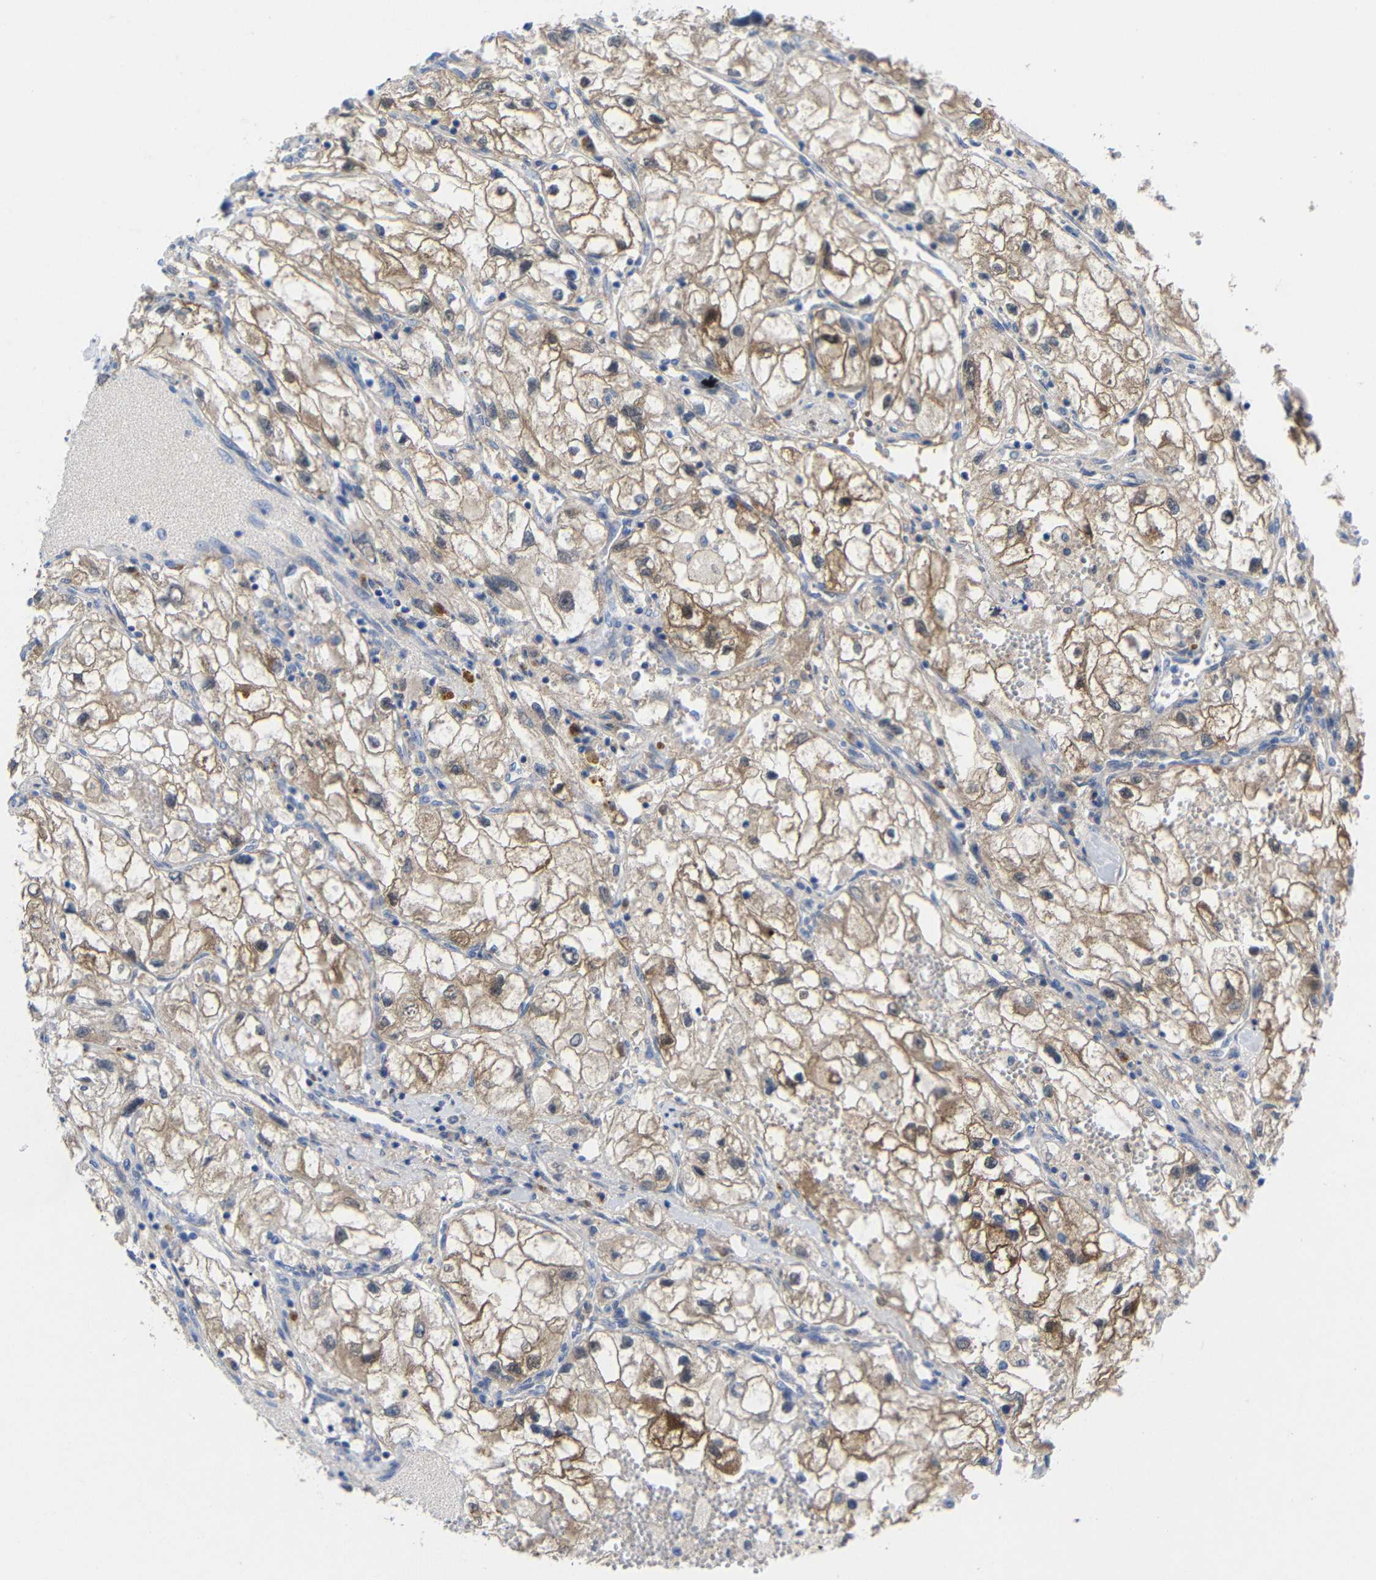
{"staining": {"intensity": "moderate", "quantity": ">75%", "location": "cytoplasmic/membranous"}, "tissue": "renal cancer", "cell_type": "Tumor cells", "image_type": "cancer", "snomed": [{"axis": "morphology", "description": "Adenocarcinoma, NOS"}, {"axis": "topography", "description": "Kidney"}], "caption": "Immunohistochemical staining of human renal adenocarcinoma demonstrates moderate cytoplasmic/membranous protein positivity in about >75% of tumor cells. (Stains: DAB (3,3'-diaminobenzidine) in brown, nuclei in blue, Microscopy: brightfield microscopy at high magnification).", "gene": "PEBP1", "patient": {"sex": "female", "age": 70}}